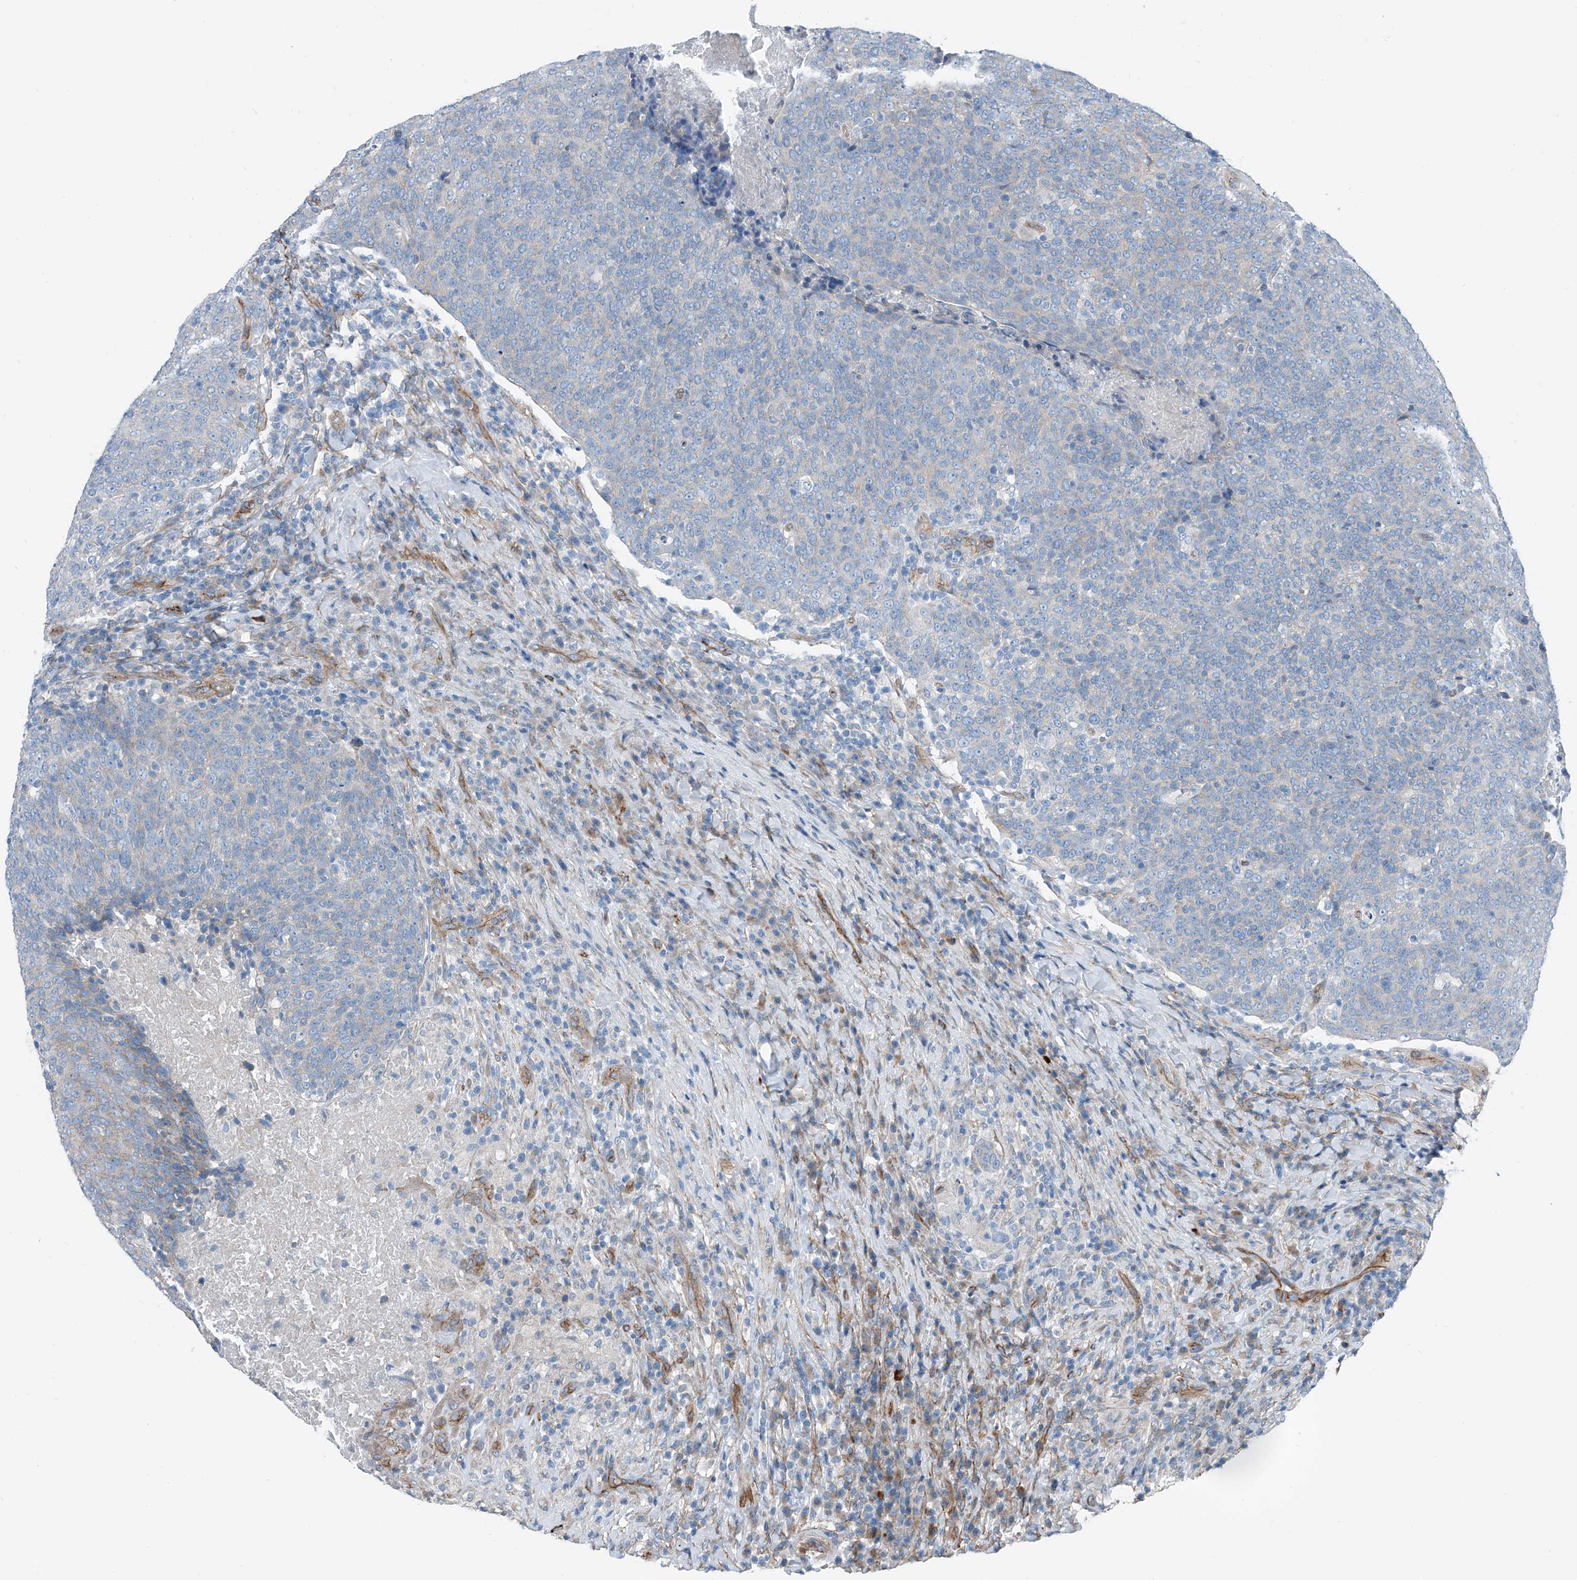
{"staining": {"intensity": "negative", "quantity": "none", "location": "none"}, "tissue": "head and neck cancer", "cell_type": "Tumor cells", "image_type": "cancer", "snomed": [{"axis": "morphology", "description": "Squamous cell carcinoma, NOS"}, {"axis": "morphology", "description": "Squamous cell carcinoma, metastatic, NOS"}, {"axis": "topography", "description": "Lymph node"}, {"axis": "topography", "description": "Head-Neck"}], "caption": "High magnification brightfield microscopy of head and neck metastatic squamous cell carcinoma stained with DAB (3,3'-diaminobenzidine) (brown) and counterstained with hematoxylin (blue): tumor cells show no significant positivity.", "gene": "THEMIS2", "patient": {"sex": "male", "age": 62}}